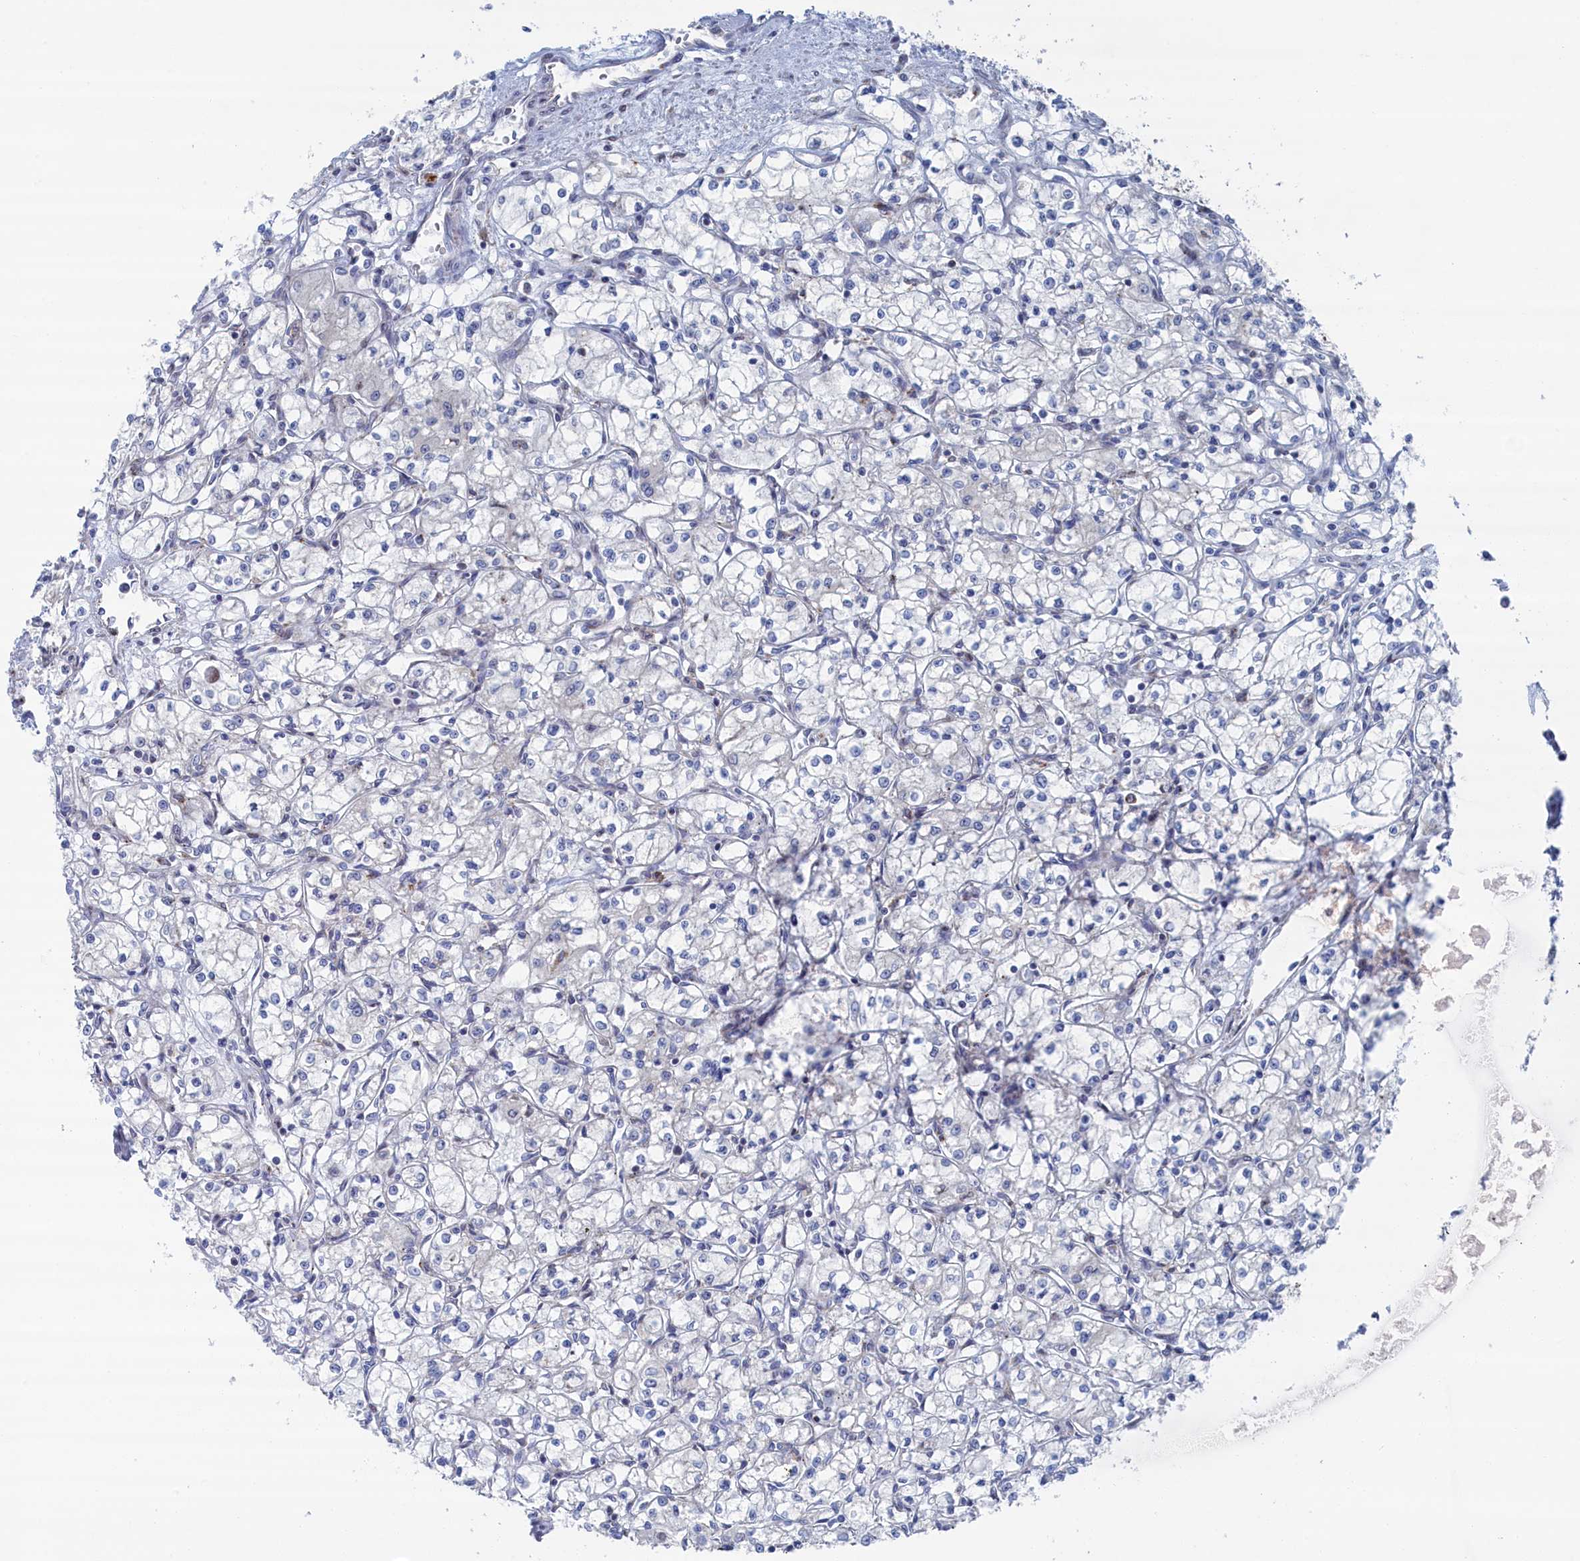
{"staining": {"intensity": "negative", "quantity": "none", "location": "none"}, "tissue": "renal cancer", "cell_type": "Tumor cells", "image_type": "cancer", "snomed": [{"axis": "morphology", "description": "Adenocarcinoma, NOS"}, {"axis": "topography", "description": "Kidney"}], "caption": "A micrograph of human renal cancer is negative for staining in tumor cells.", "gene": "IRX1", "patient": {"sex": "male", "age": 59}}